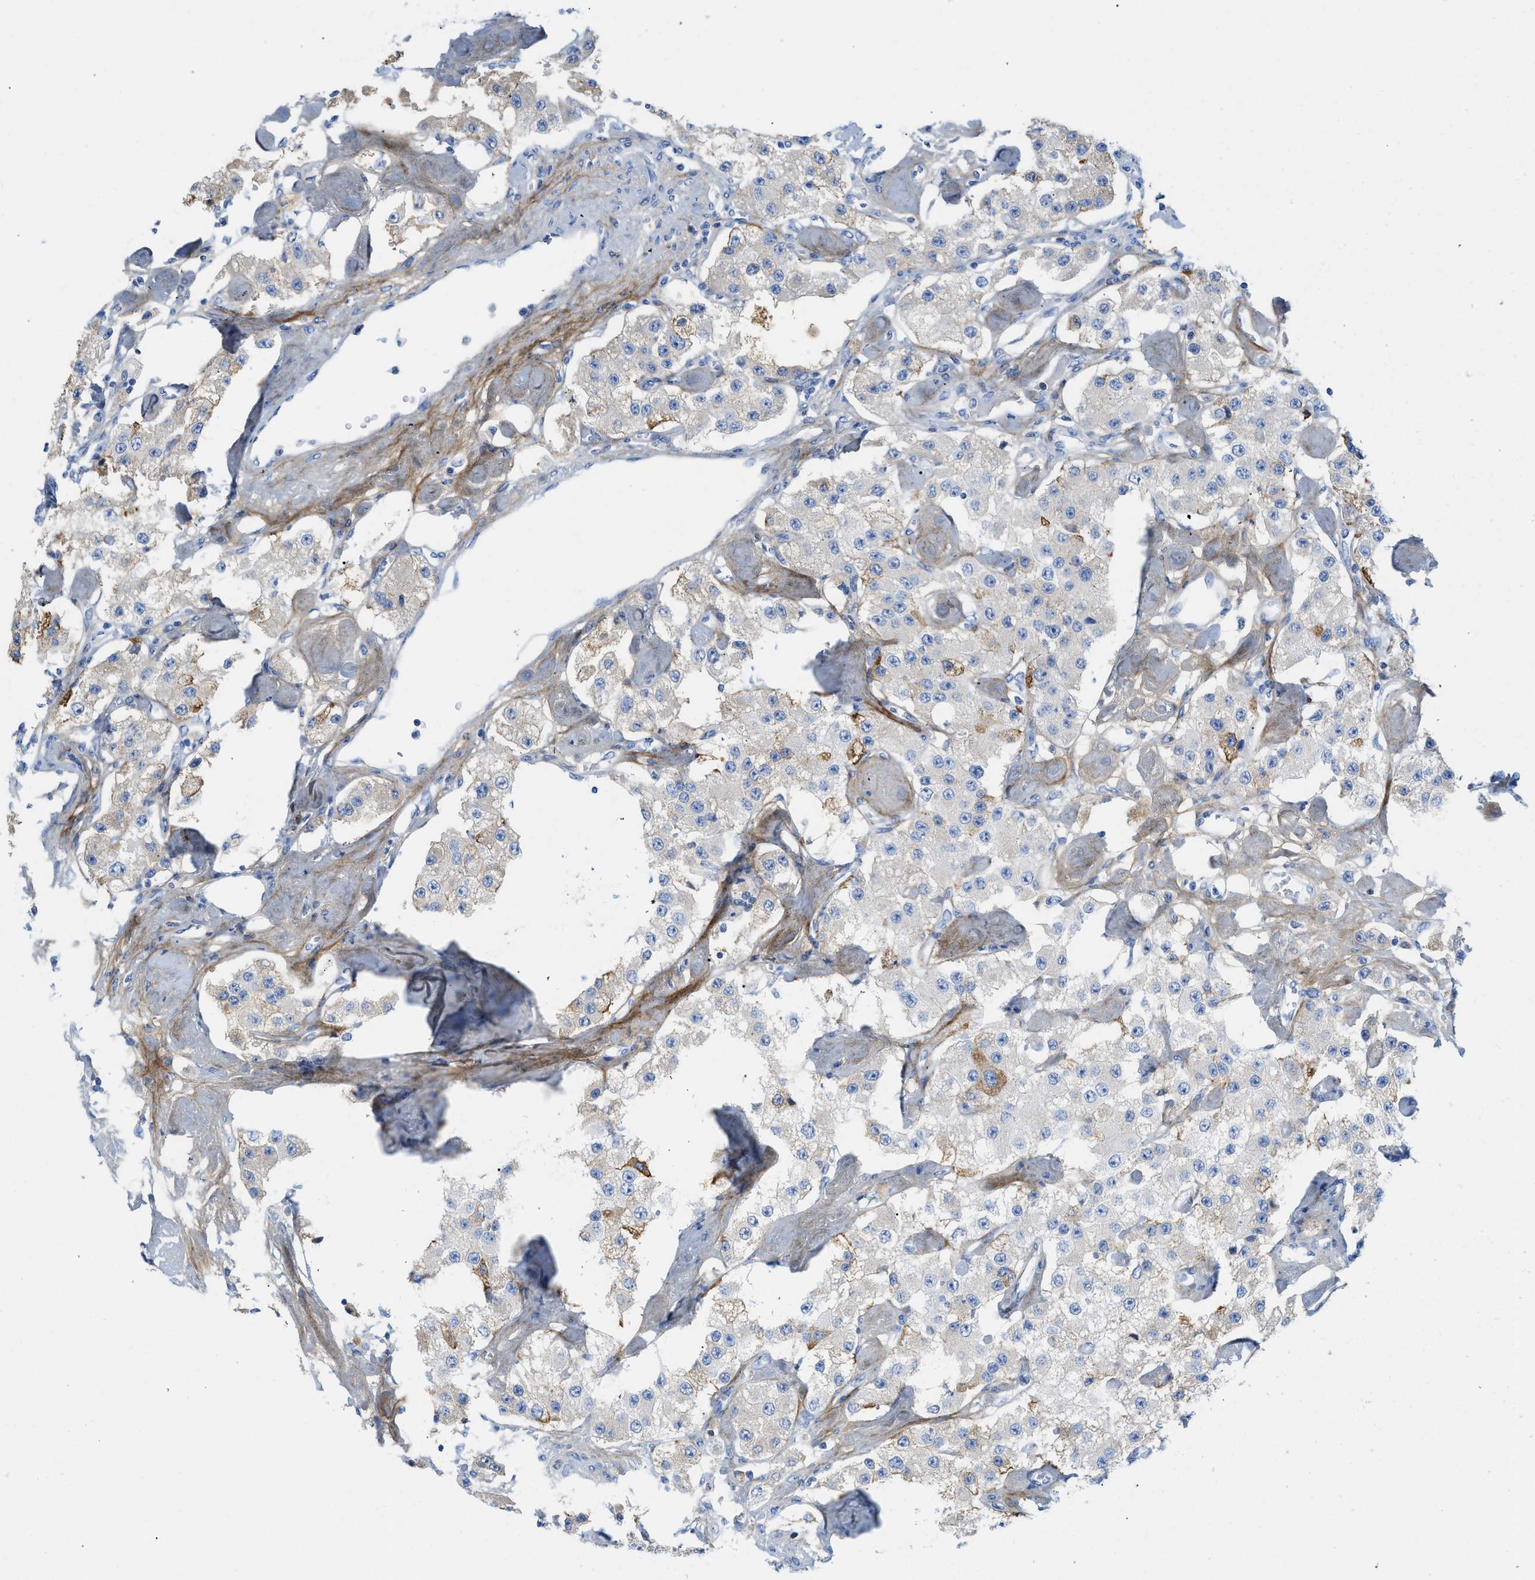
{"staining": {"intensity": "weak", "quantity": "<25%", "location": "cytoplasmic/membranous"}, "tissue": "carcinoid", "cell_type": "Tumor cells", "image_type": "cancer", "snomed": [{"axis": "morphology", "description": "Carcinoid, malignant, NOS"}, {"axis": "topography", "description": "Pancreas"}], "caption": "The photomicrograph demonstrates no staining of tumor cells in carcinoid.", "gene": "COL3A1", "patient": {"sex": "male", "age": 41}}